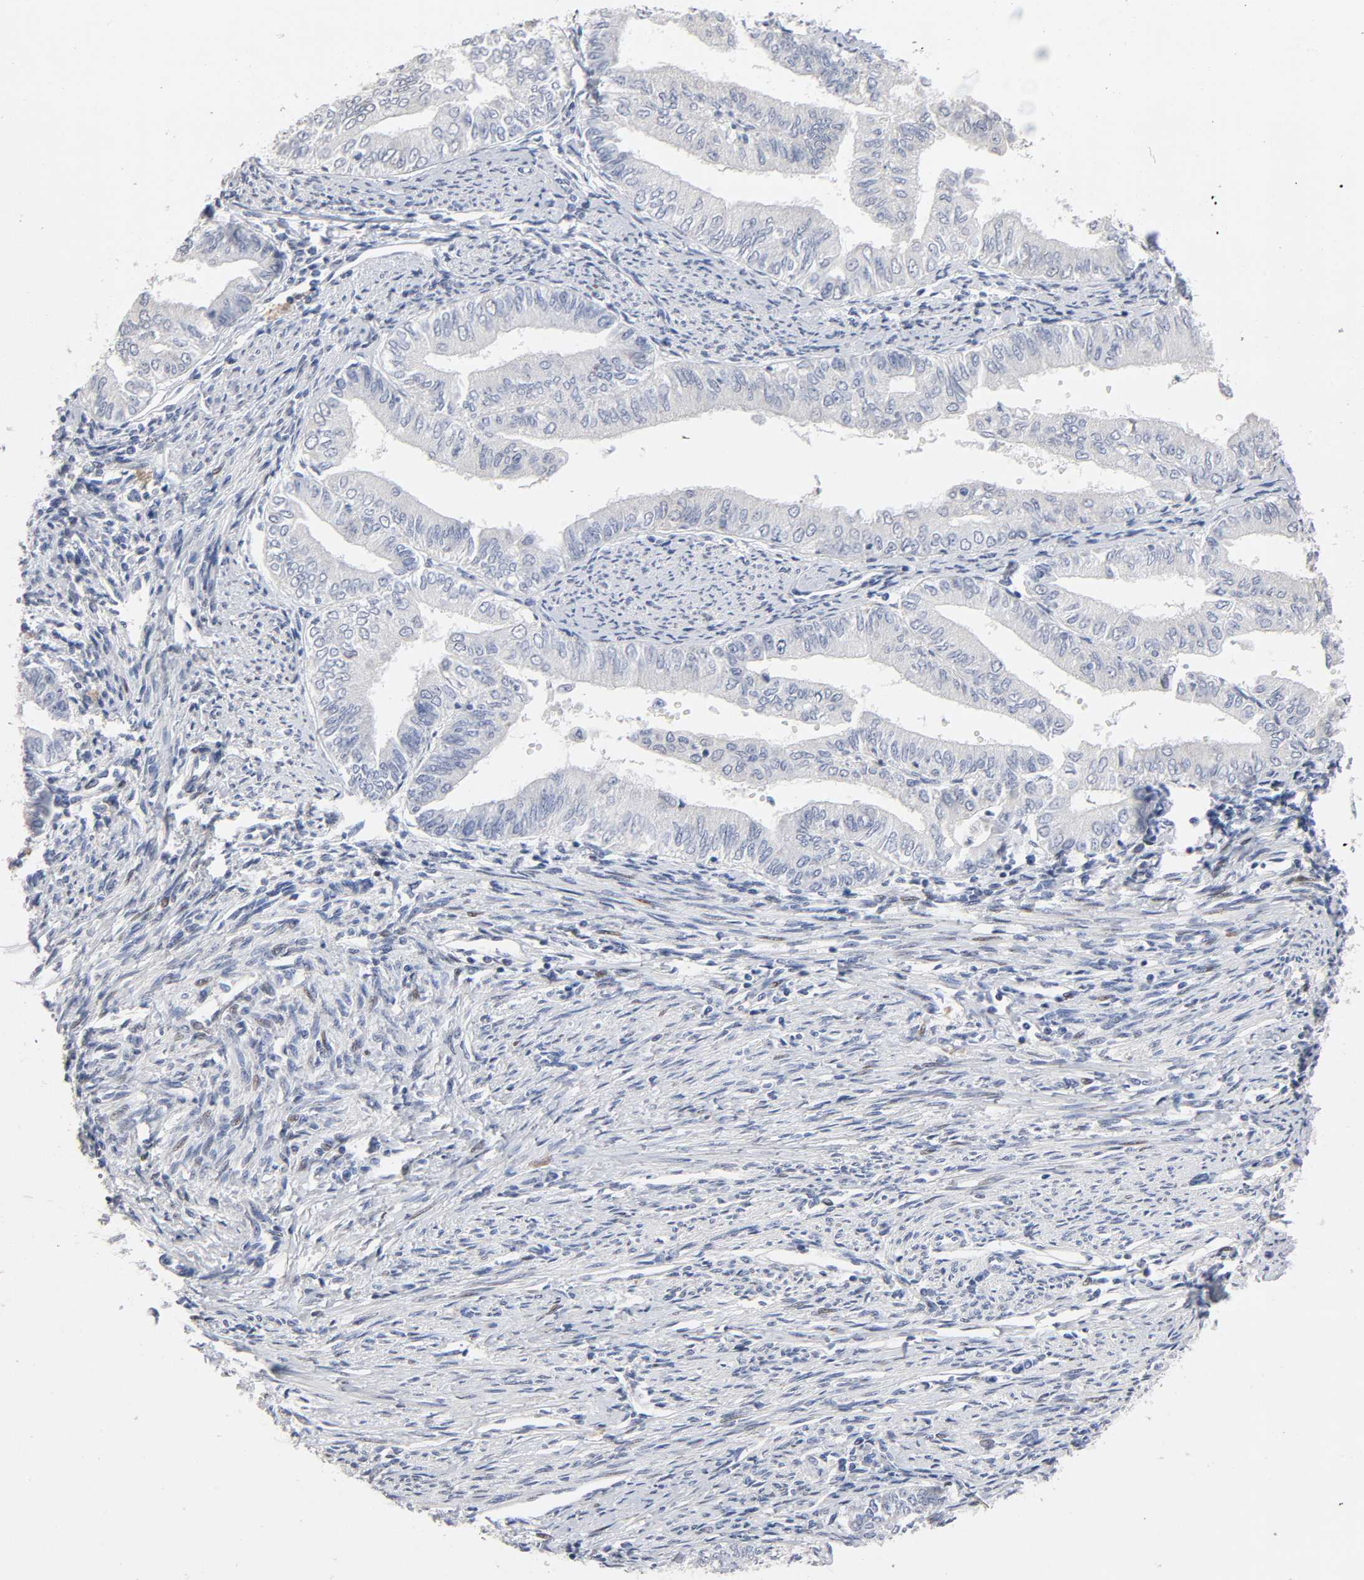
{"staining": {"intensity": "negative", "quantity": "none", "location": "none"}, "tissue": "endometrial cancer", "cell_type": "Tumor cells", "image_type": "cancer", "snomed": [{"axis": "morphology", "description": "Adenocarcinoma, NOS"}, {"axis": "topography", "description": "Endometrium"}], "caption": "Immunohistochemistry (IHC) micrograph of neoplastic tissue: human endometrial cancer (adenocarcinoma) stained with DAB reveals no significant protein staining in tumor cells.", "gene": "STK38", "patient": {"sex": "female", "age": 66}}